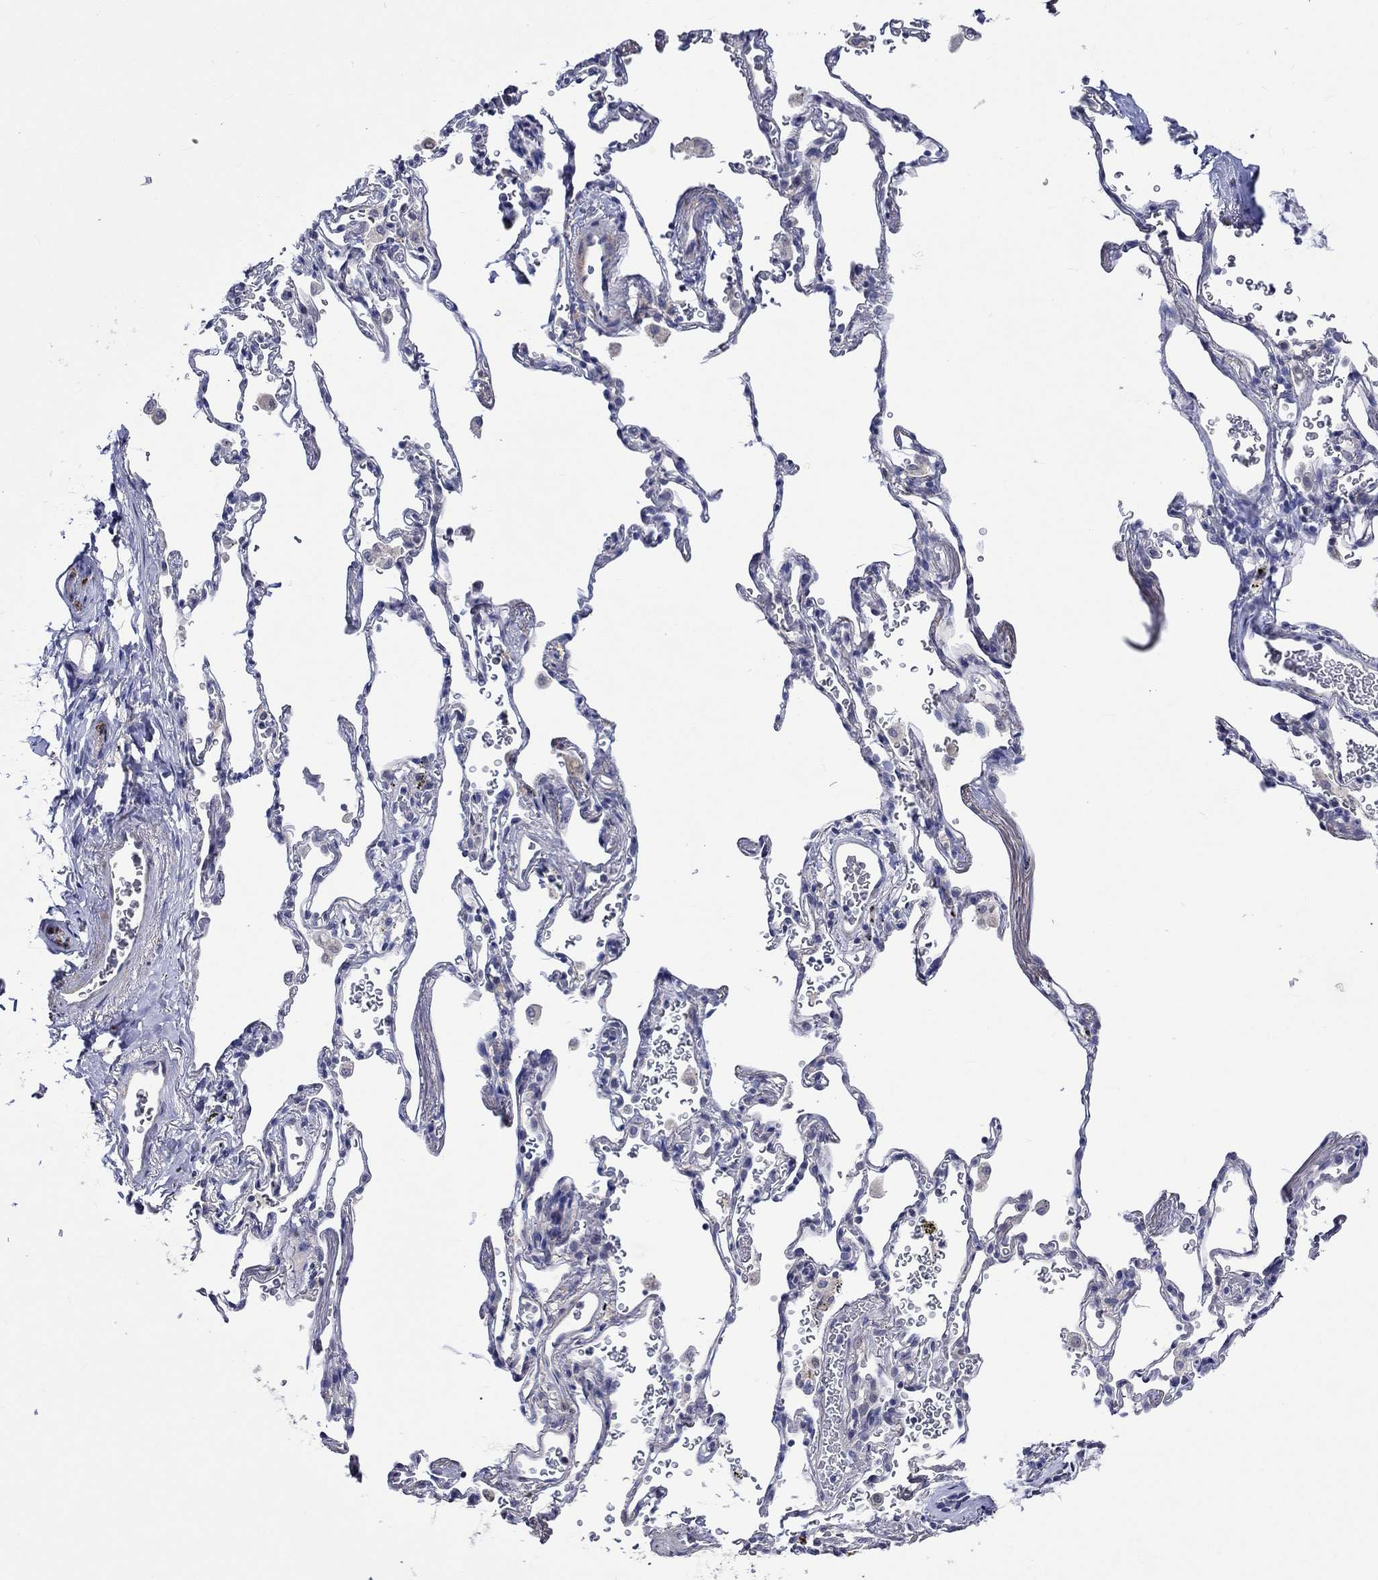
{"staining": {"intensity": "strong", "quantity": "25%-75%", "location": "cytoplasmic/membranous"}, "tissue": "adipose tissue", "cell_type": "Adipocytes", "image_type": "normal", "snomed": [{"axis": "morphology", "description": "Normal tissue, NOS"}, {"axis": "morphology", "description": "Adenocarcinoma, NOS"}, {"axis": "topography", "description": "Cartilage tissue"}, {"axis": "topography", "description": "Lung"}], "caption": "Protein staining exhibits strong cytoplasmic/membranous positivity in about 25%-75% of adipocytes in unremarkable adipose tissue. Ihc stains the protein in brown and the nuclei are stained blue.", "gene": "CRYAB", "patient": {"sex": "male", "age": 59}}